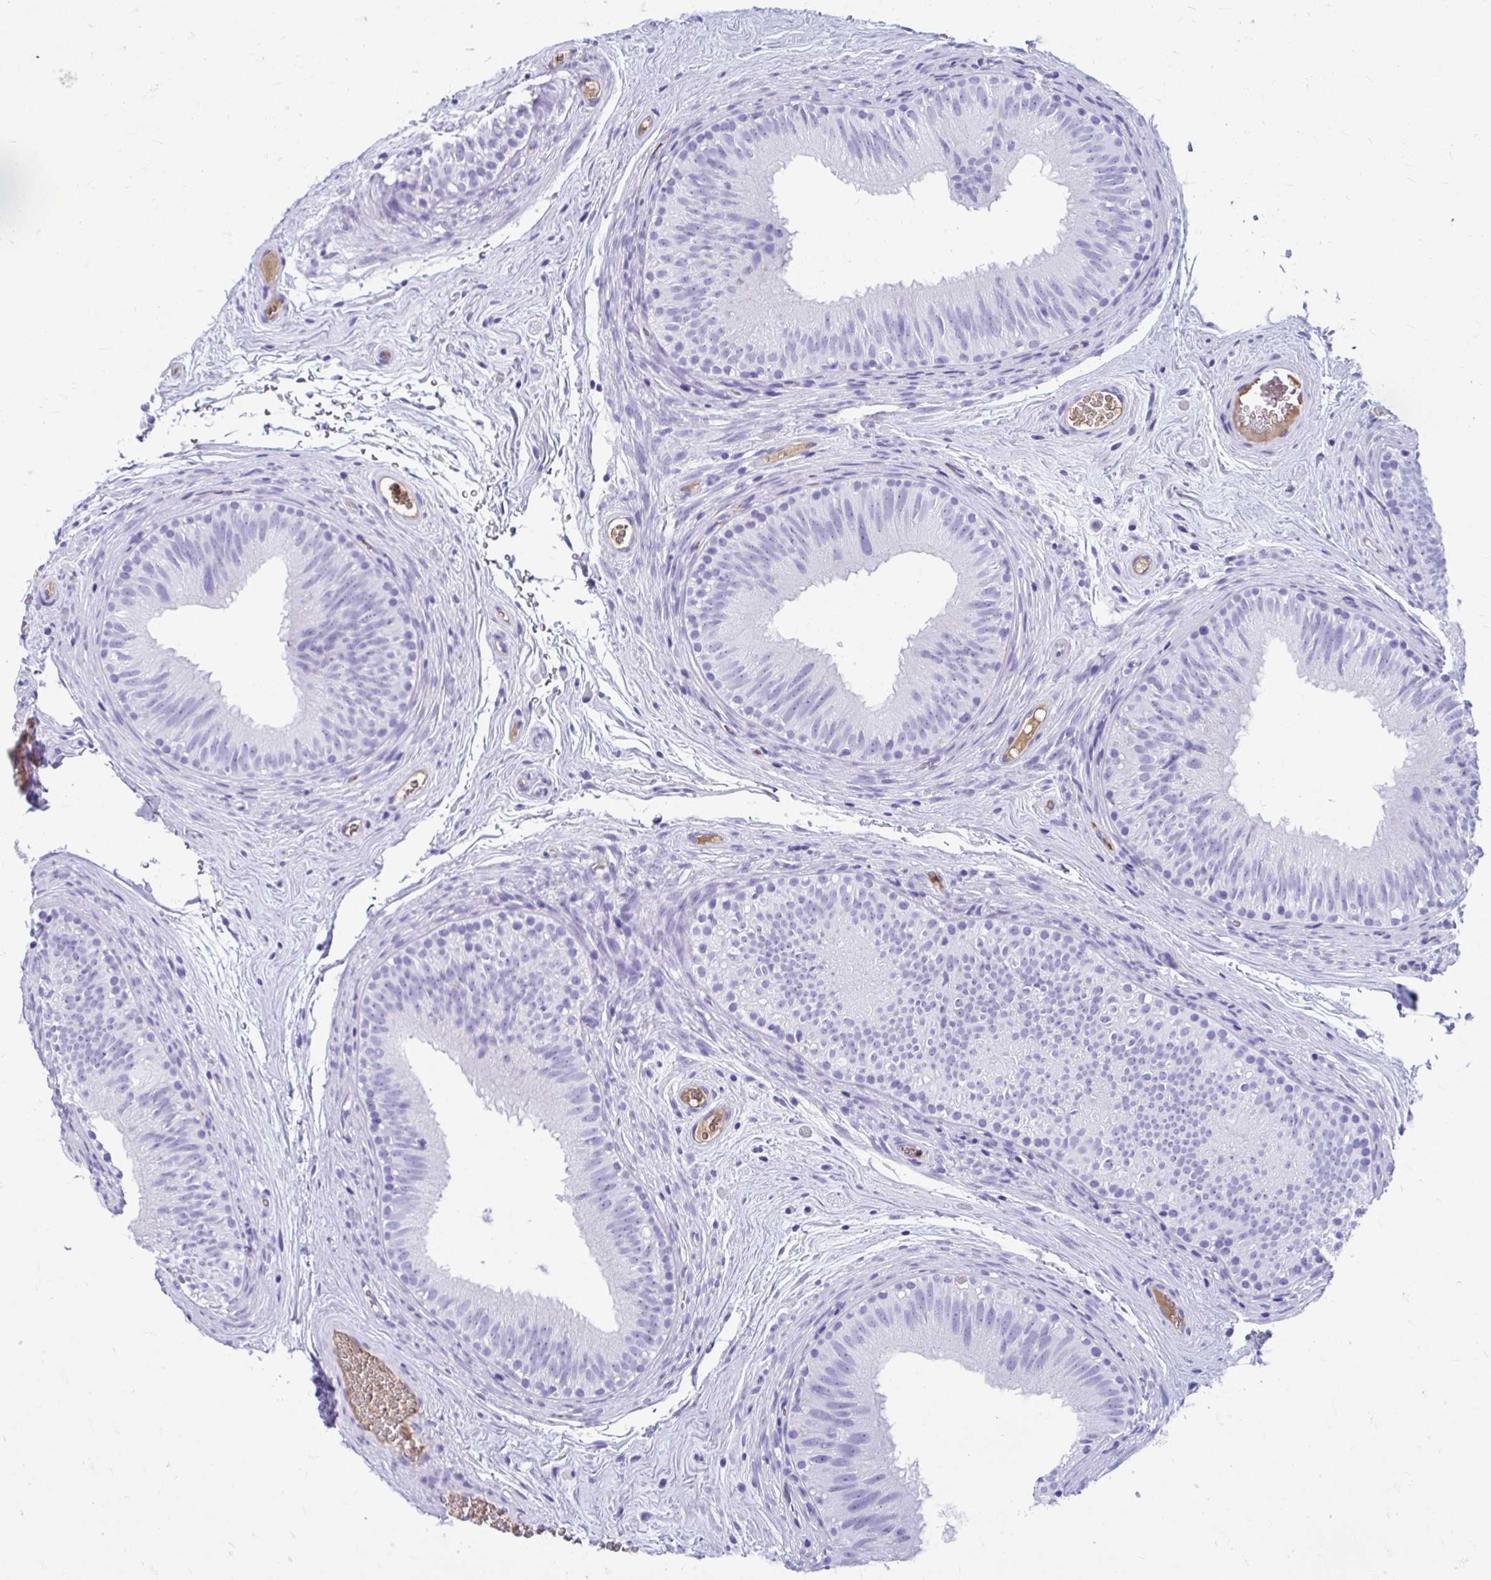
{"staining": {"intensity": "negative", "quantity": "none", "location": "none"}, "tissue": "epididymis", "cell_type": "Glandular cells", "image_type": "normal", "snomed": [{"axis": "morphology", "description": "Normal tissue, NOS"}, {"axis": "topography", "description": "Epididymis"}], "caption": "This is an IHC micrograph of unremarkable epididymis. There is no positivity in glandular cells.", "gene": "SMIM9", "patient": {"sex": "male", "age": 44}}